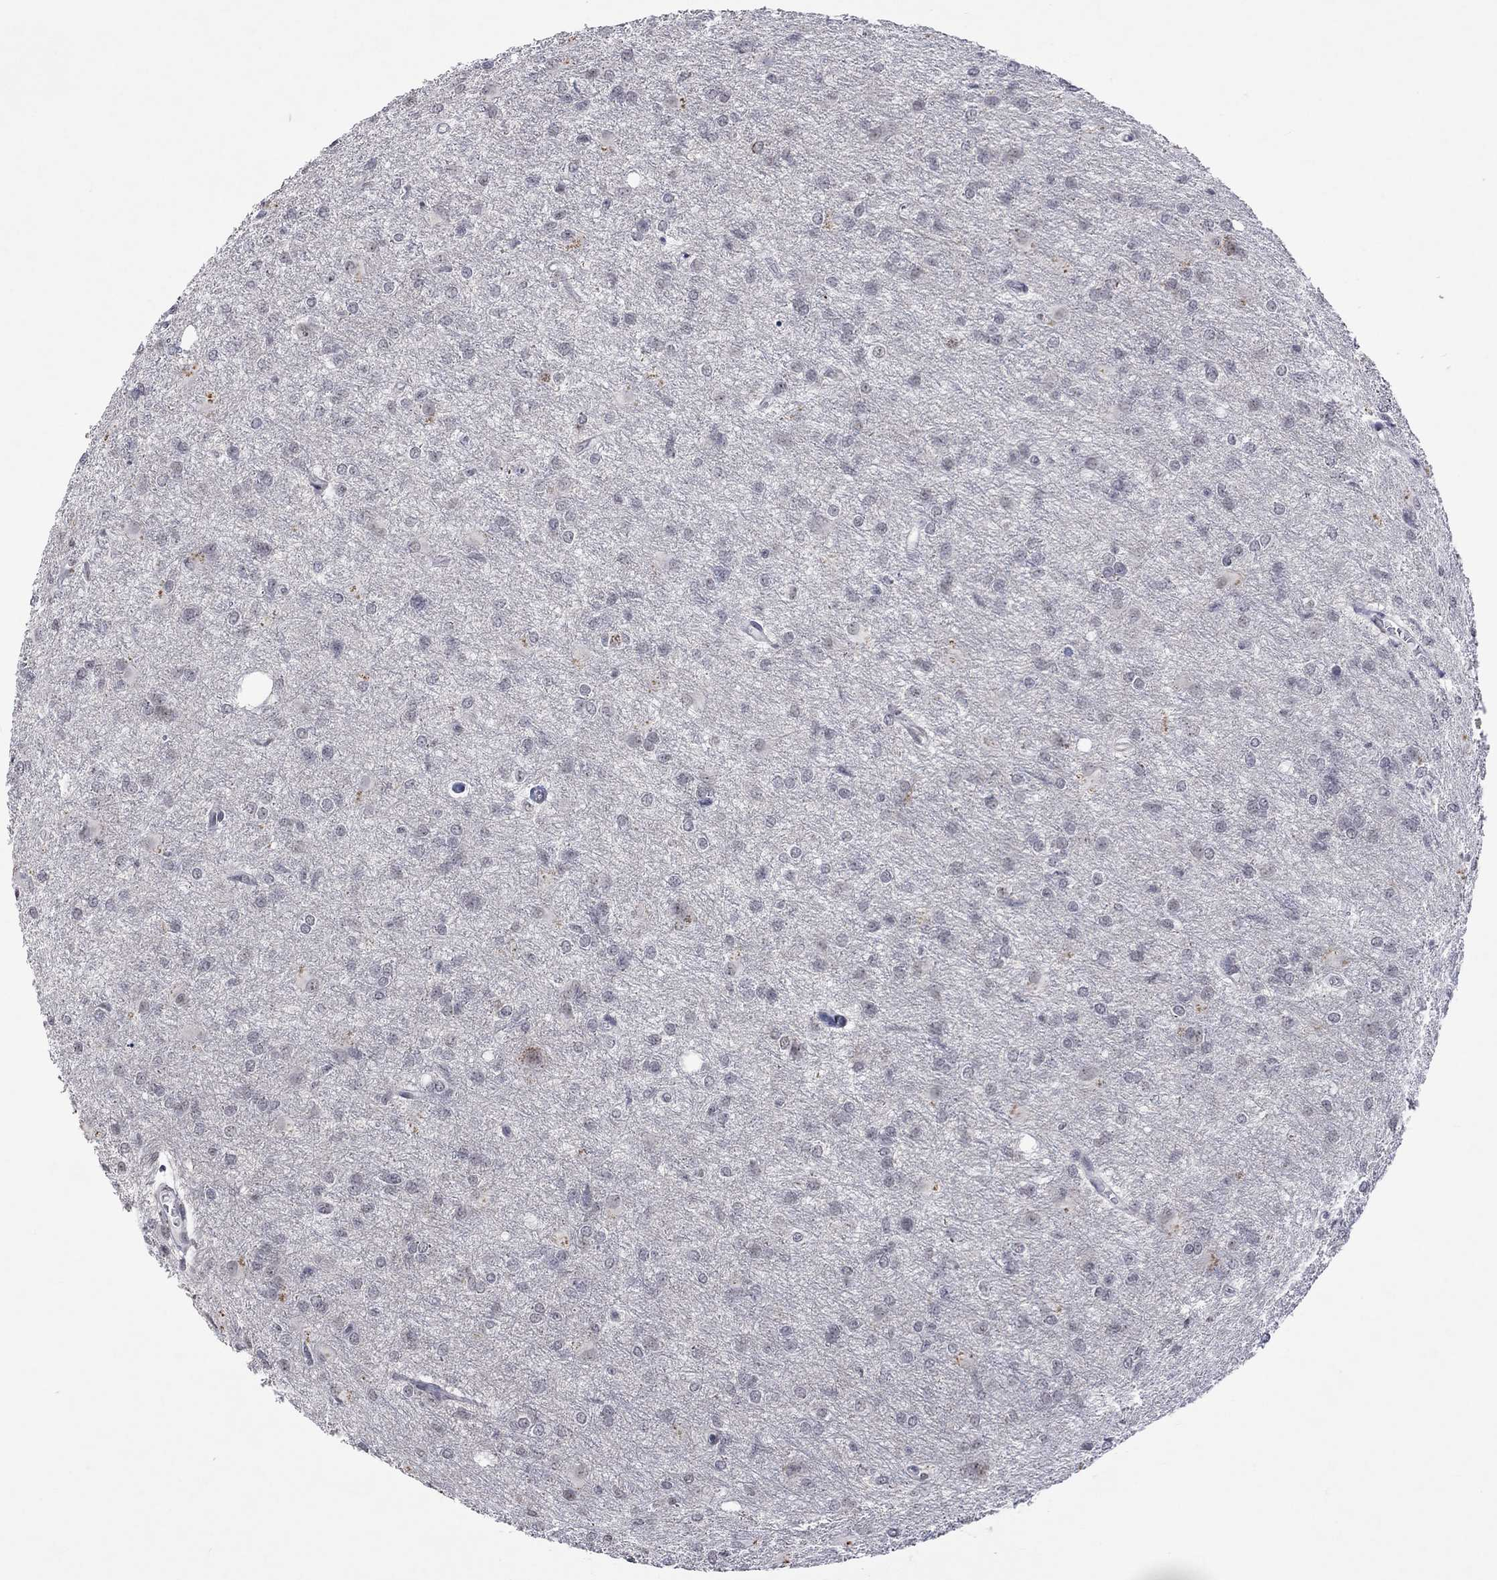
{"staining": {"intensity": "negative", "quantity": "none", "location": "none"}, "tissue": "glioma", "cell_type": "Tumor cells", "image_type": "cancer", "snomed": [{"axis": "morphology", "description": "Glioma, malignant, High grade"}, {"axis": "topography", "description": "Brain"}], "caption": "Immunohistochemistry image of glioma stained for a protein (brown), which reveals no expression in tumor cells.", "gene": "TMEM143", "patient": {"sex": "male", "age": 68}}